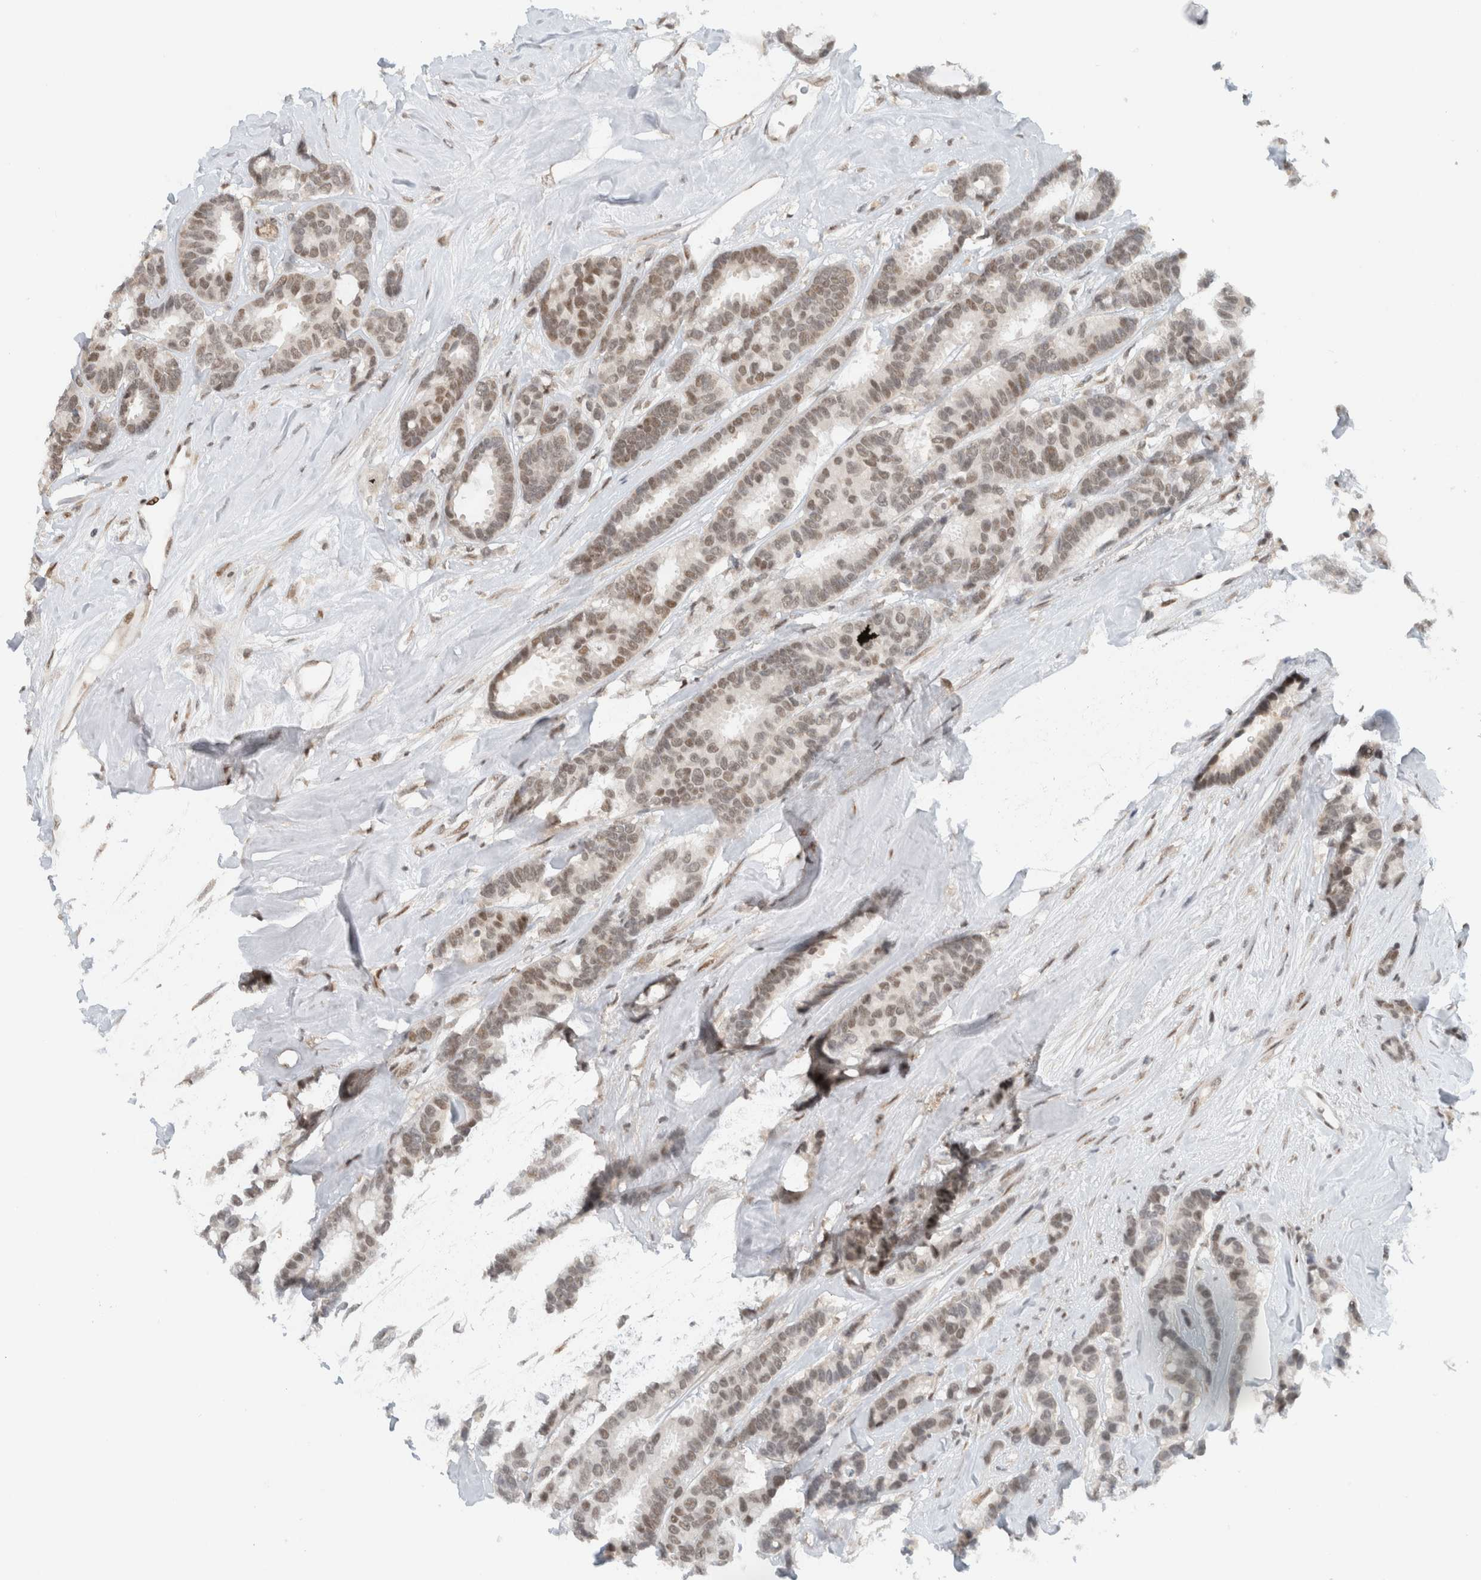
{"staining": {"intensity": "weak", "quantity": ">75%", "location": "nuclear"}, "tissue": "breast cancer", "cell_type": "Tumor cells", "image_type": "cancer", "snomed": [{"axis": "morphology", "description": "Duct carcinoma"}, {"axis": "topography", "description": "Breast"}], "caption": "IHC (DAB) staining of human breast infiltrating ductal carcinoma shows weak nuclear protein staining in approximately >75% of tumor cells.", "gene": "HNRNPR", "patient": {"sex": "female", "age": 87}}